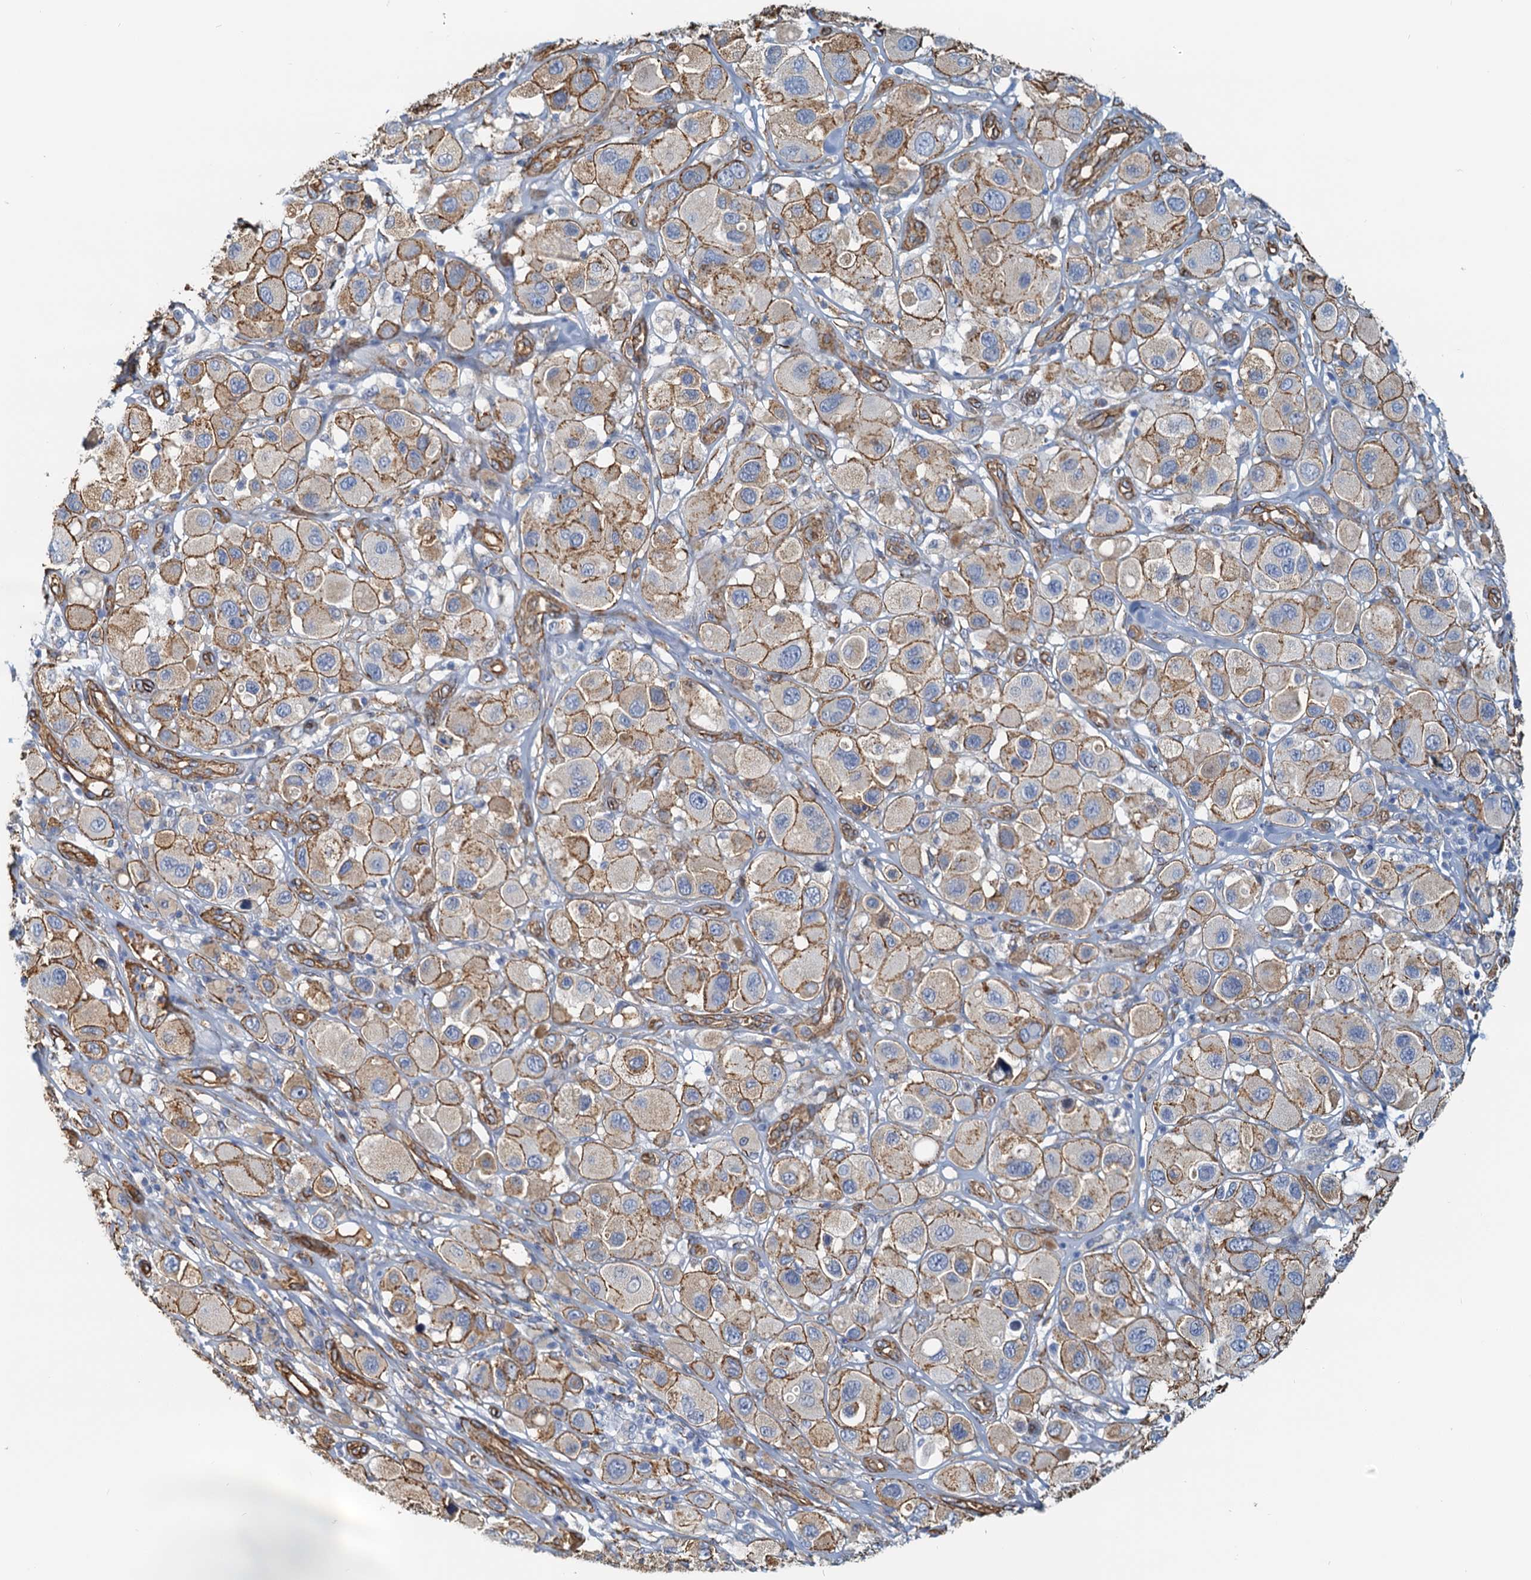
{"staining": {"intensity": "moderate", "quantity": ">75%", "location": "cytoplasmic/membranous"}, "tissue": "melanoma", "cell_type": "Tumor cells", "image_type": "cancer", "snomed": [{"axis": "morphology", "description": "Malignant melanoma, Metastatic site"}, {"axis": "topography", "description": "Skin"}], "caption": "Immunohistochemical staining of human malignant melanoma (metastatic site) shows moderate cytoplasmic/membranous protein positivity in approximately >75% of tumor cells.", "gene": "DGKG", "patient": {"sex": "male", "age": 41}}